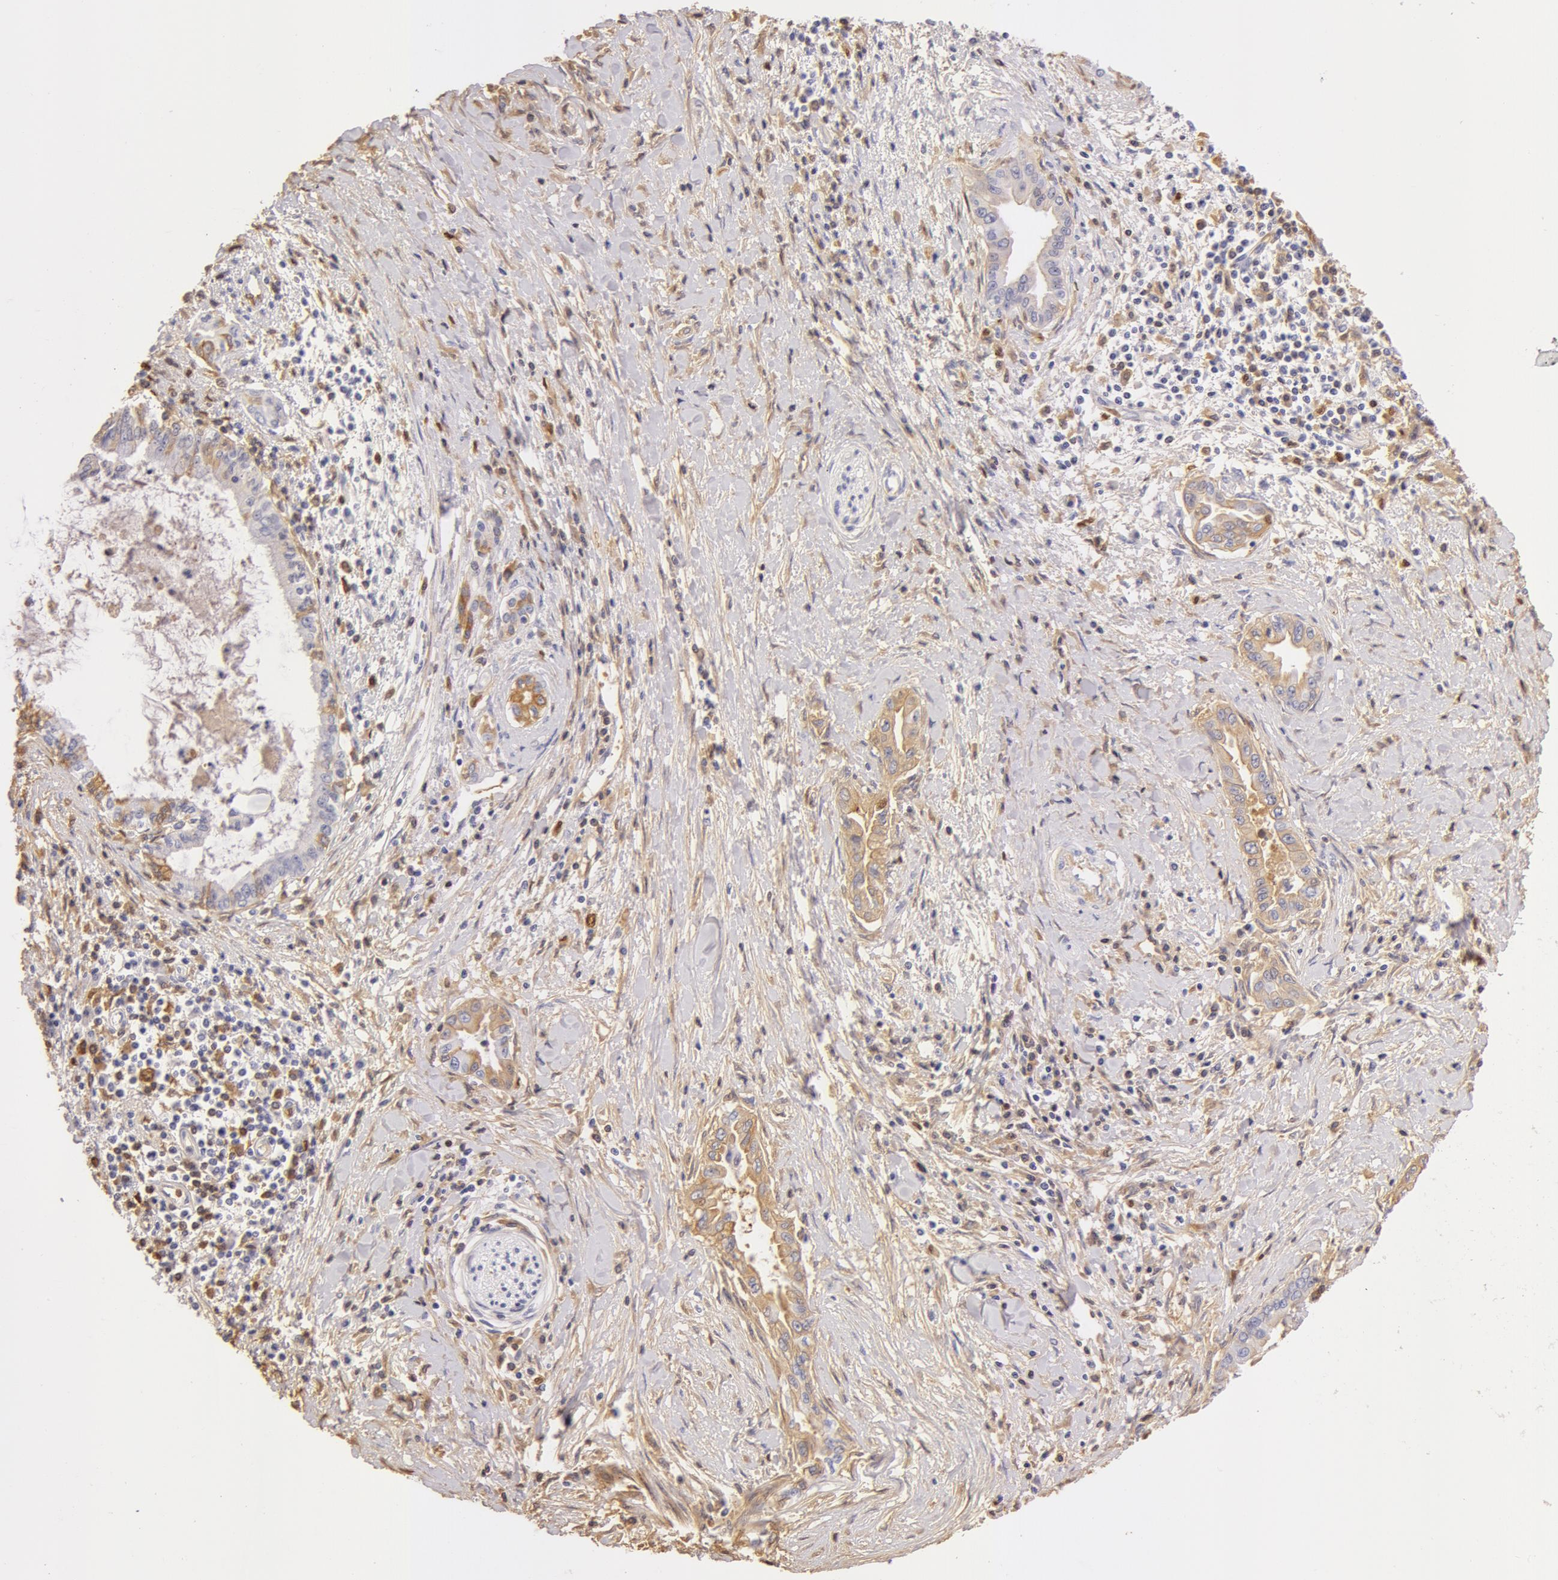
{"staining": {"intensity": "weak", "quantity": ">75%", "location": "cytoplasmic/membranous"}, "tissue": "pancreatic cancer", "cell_type": "Tumor cells", "image_type": "cancer", "snomed": [{"axis": "morphology", "description": "Adenocarcinoma, NOS"}, {"axis": "topography", "description": "Pancreas"}], "caption": "Tumor cells reveal low levels of weak cytoplasmic/membranous positivity in about >75% of cells in pancreatic adenocarcinoma.", "gene": "AHSG", "patient": {"sex": "female", "age": 64}}